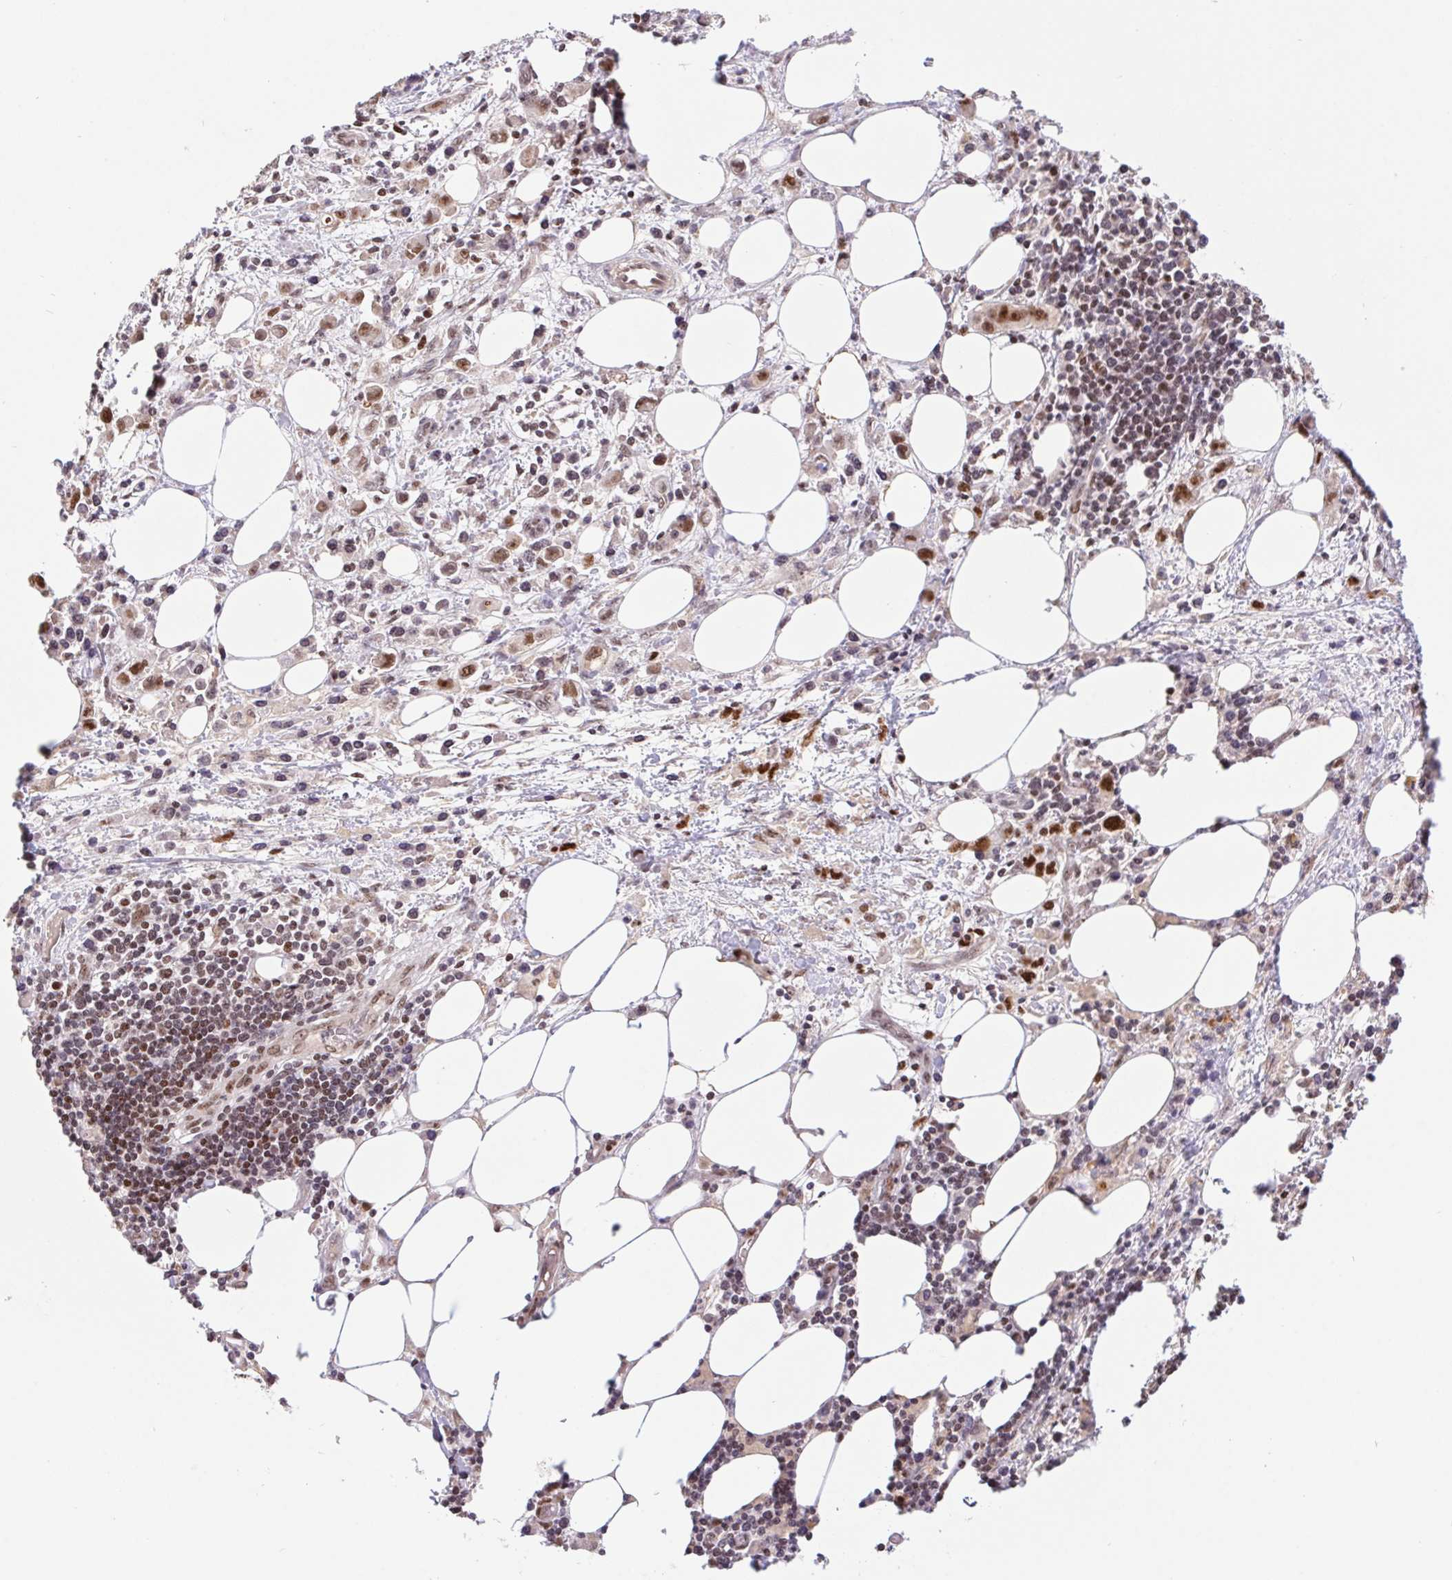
{"staining": {"intensity": "strong", "quantity": "25%-75%", "location": "nuclear"}, "tissue": "stomach cancer", "cell_type": "Tumor cells", "image_type": "cancer", "snomed": [{"axis": "morphology", "description": "Adenocarcinoma, NOS"}, {"axis": "topography", "description": "Stomach, upper"}], "caption": "Stomach cancer was stained to show a protein in brown. There is high levels of strong nuclear positivity in approximately 25%-75% of tumor cells.", "gene": "POLD3", "patient": {"sex": "male", "age": 75}}